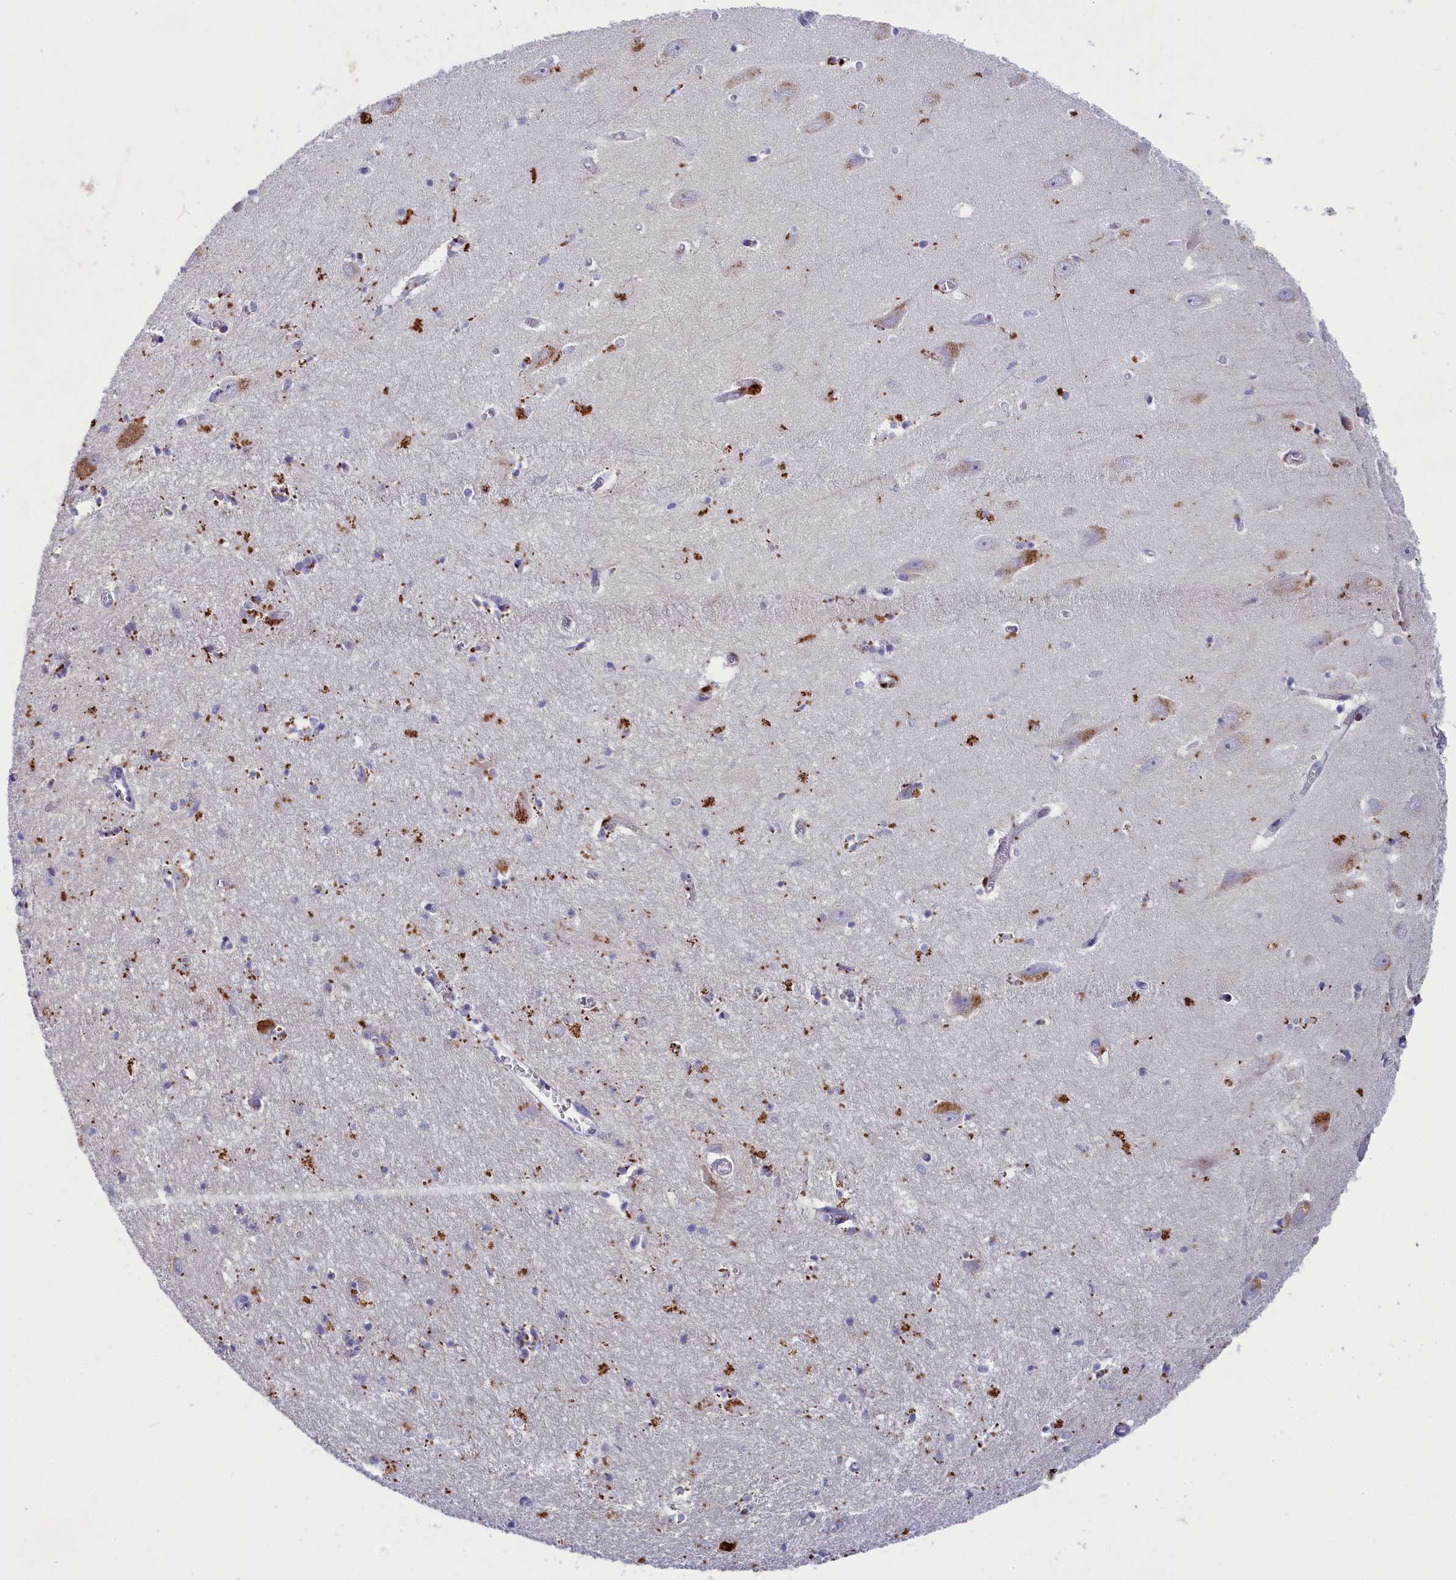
{"staining": {"intensity": "negative", "quantity": "none", "location": "none"}, "tissue": "hippocampus", "cell_type": "Glial cells", "image_type": "normal", "snomed": [{"axis": "morphology", "description": "Normal tissue, NOS"}, {"axis": "topography", "description": "Hippocampus"}], "caption": "The histopathology image demonstrates no staining of glial cells in normal hippocampus. (Stains: DAB (3,3'-diaminobenzidine) immunohistochemistry with hematoxylin counter stain, Microscopy: brightfield microscopy at high magnification).", "gene": "WDR6", "patient": {"sex": "female", "age": 64}}